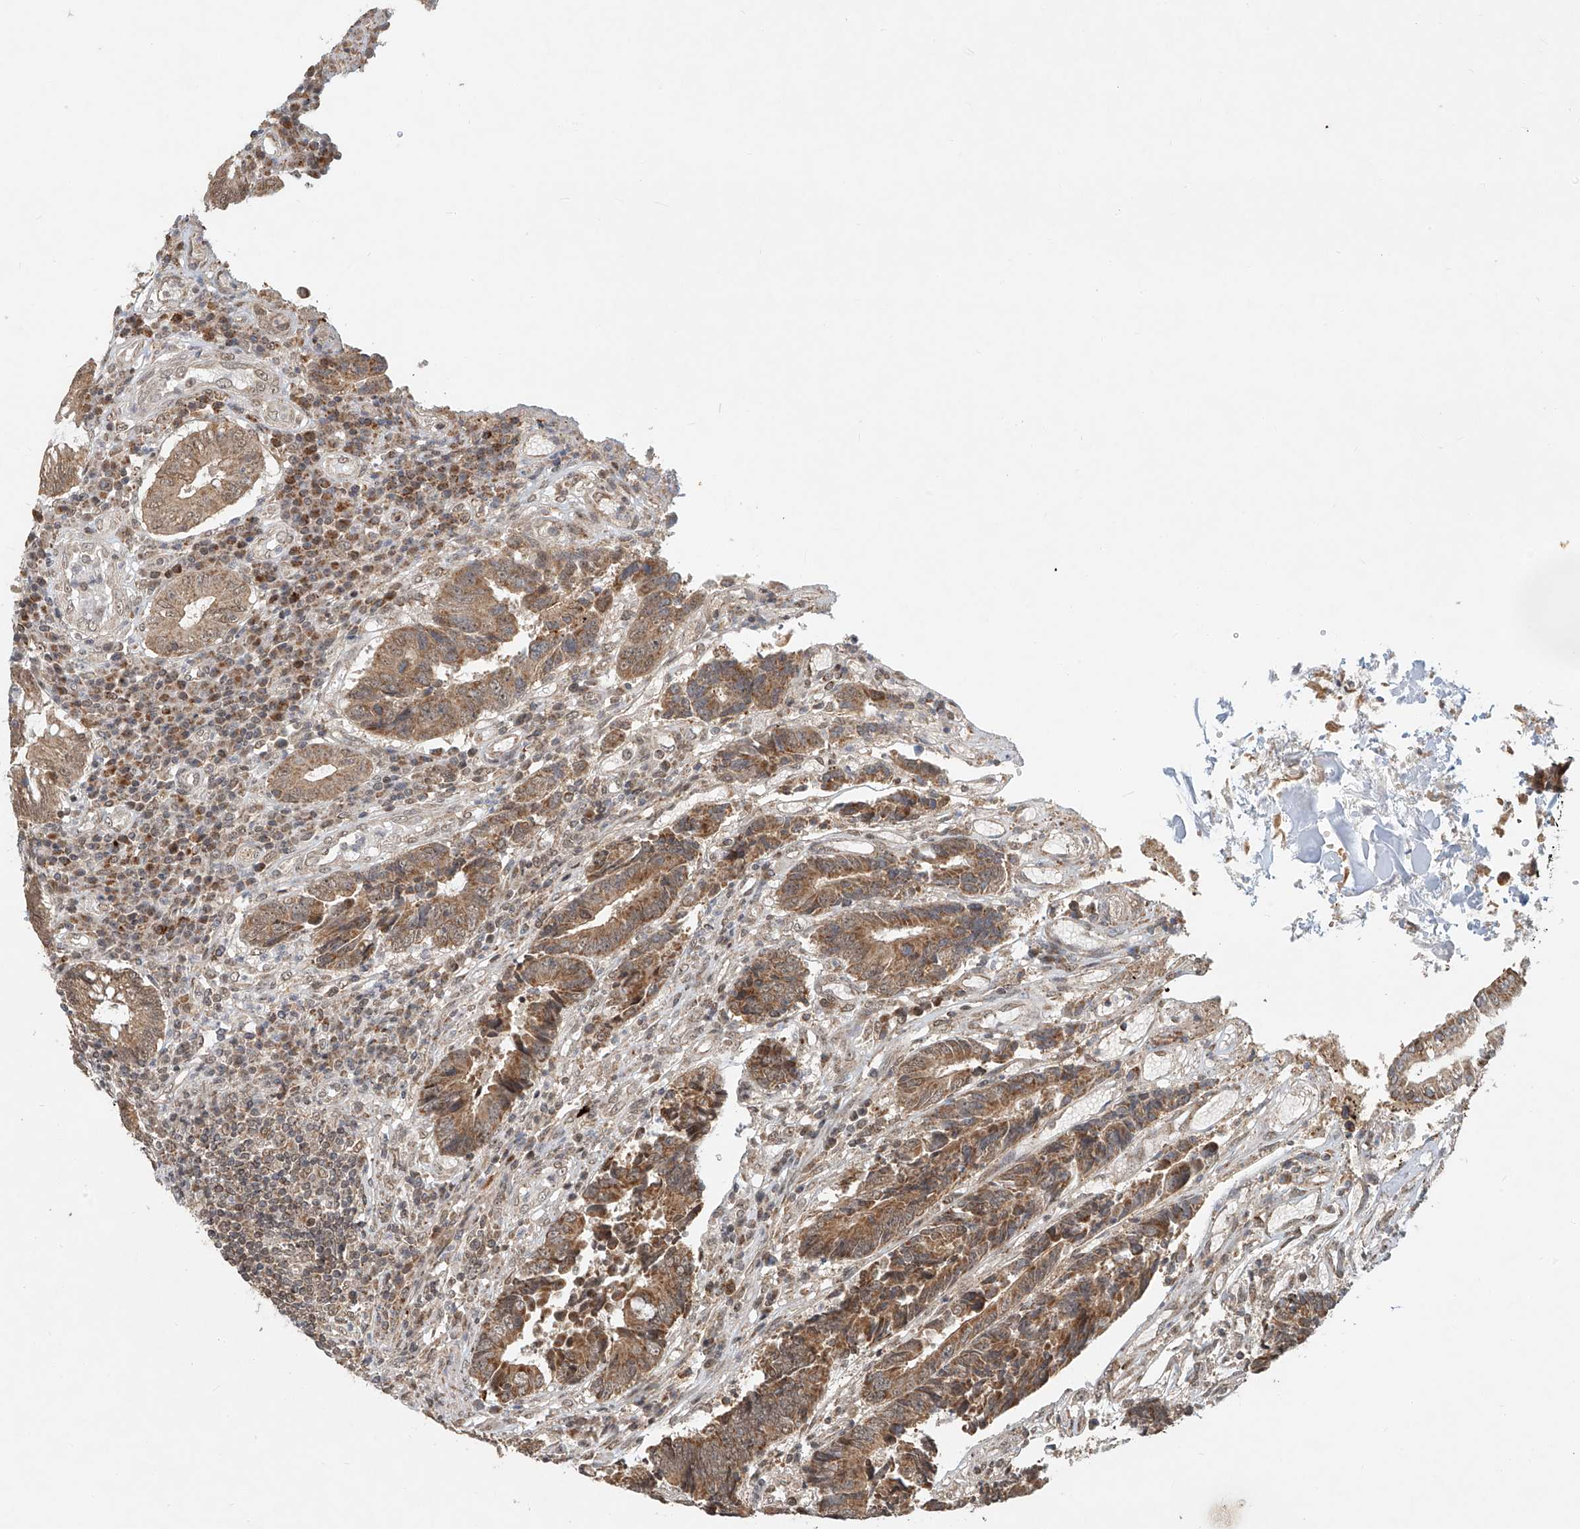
{"staining": {"intensity": "moderate", "quantity": ">75%", "location": "cytoplasmic/membranous"}, "tissue": "colorectal cancer", "cell_type": "Tumor cells", "image_type": "cancer", "snomed": [{"axis": "morphology", "description": "Adenocarcinoma, NOS"}, {"axis": "topography", "description": "Rectum"}], "caption": "Immunohistochemistry image of colorectal cancer (adenocarcinoma) stained for a protein (brown), which reveals medium levels of moderate cytoplasmic/membranous positivity in approximately >75% of tumor cells.", "gene": "SYTL3", "patient": {"sex": "male", "age": 84}}